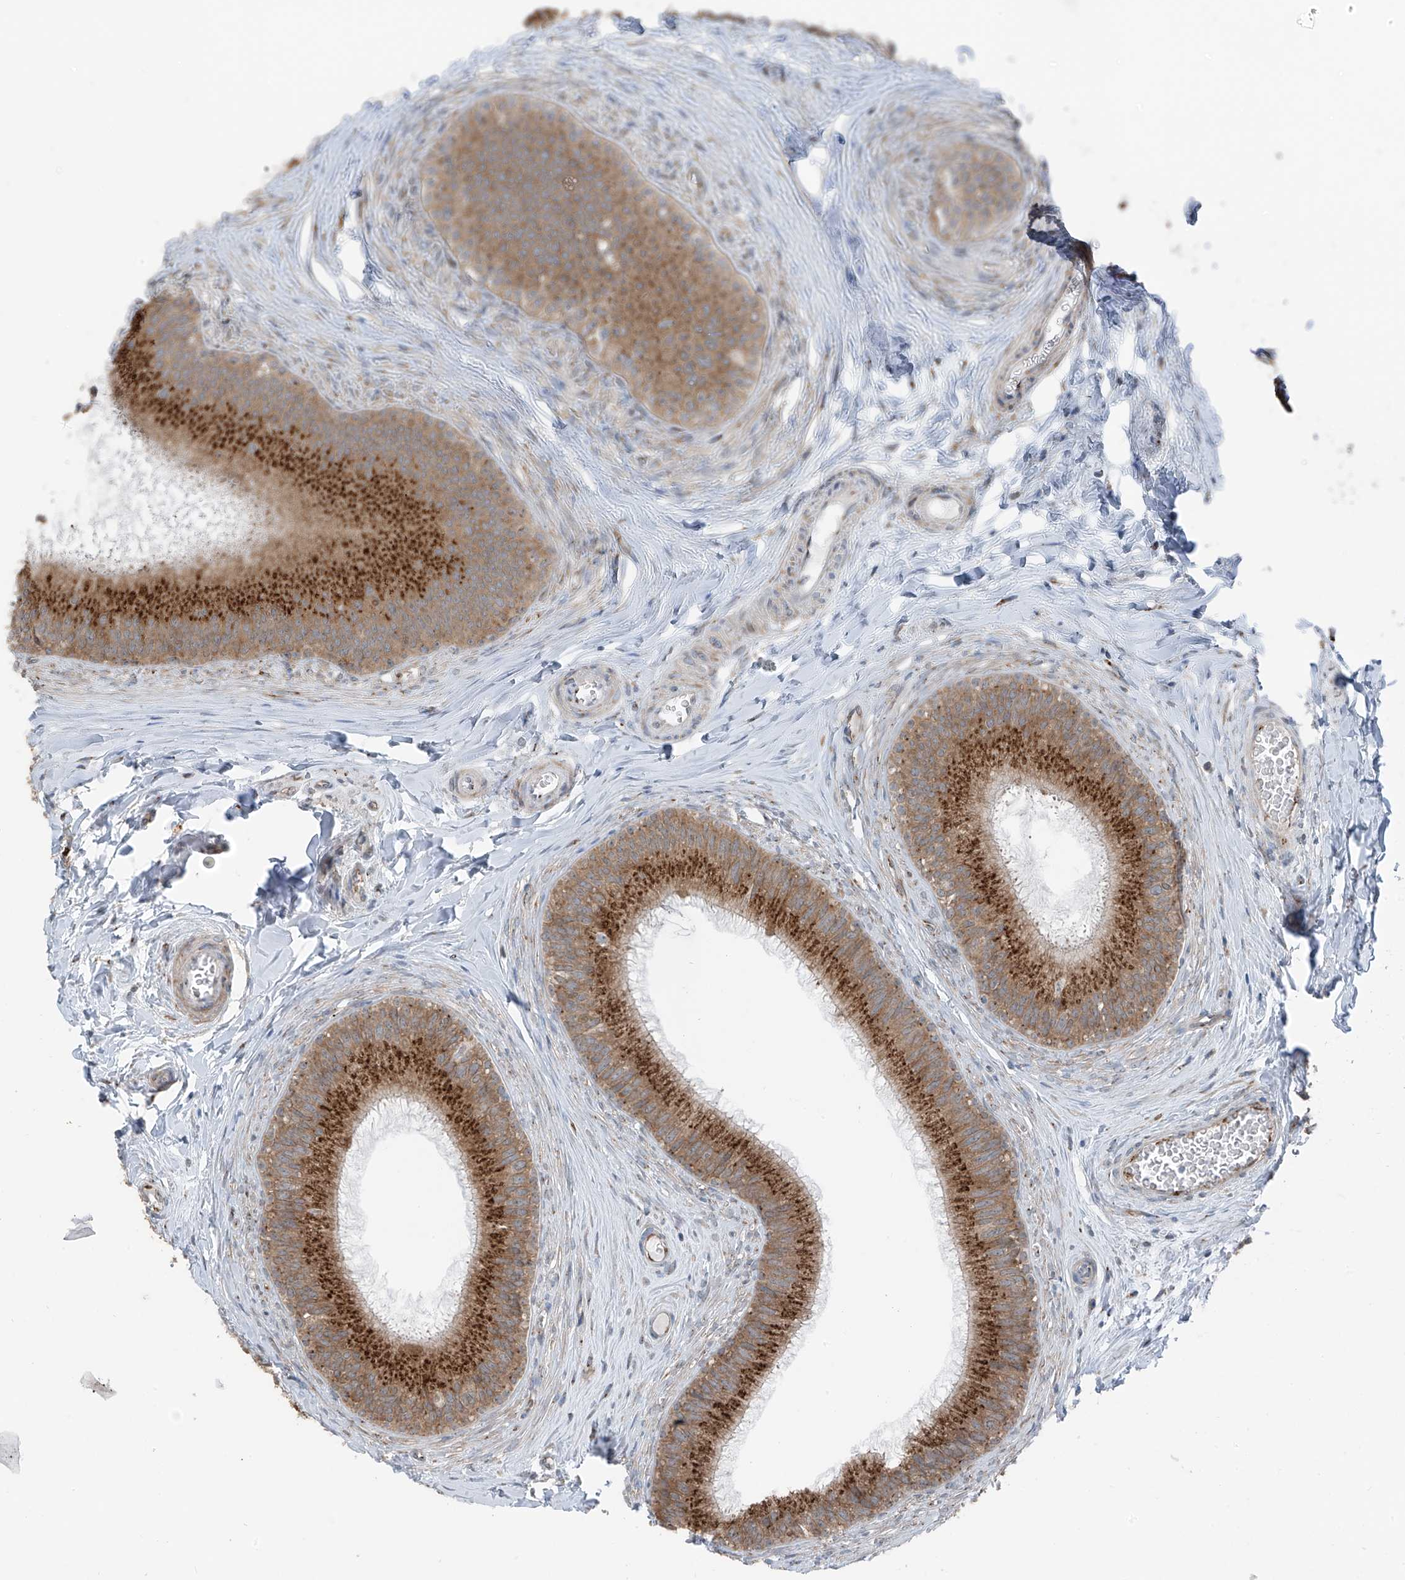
{"staining": {"intensity": "strong", "quantity": ">75%", "location": "cytoplasmic/membranous"}, "tissue": "epididymis", "cell_type": "Glandular cells", "image_type": "normal", "snomed": [{"axis": "morphology", "description": "Normal tissue, NOS"}, {"axis": "topography", "description": "Epididymis"}], "caption": "Epididymis stained for a protein (brown) shows strong cytoplasmic/membranous positive expression in about >75% of glandular cells.", "gene": "ERLEC1", "patient": {"sex": "male", "age": 27}}